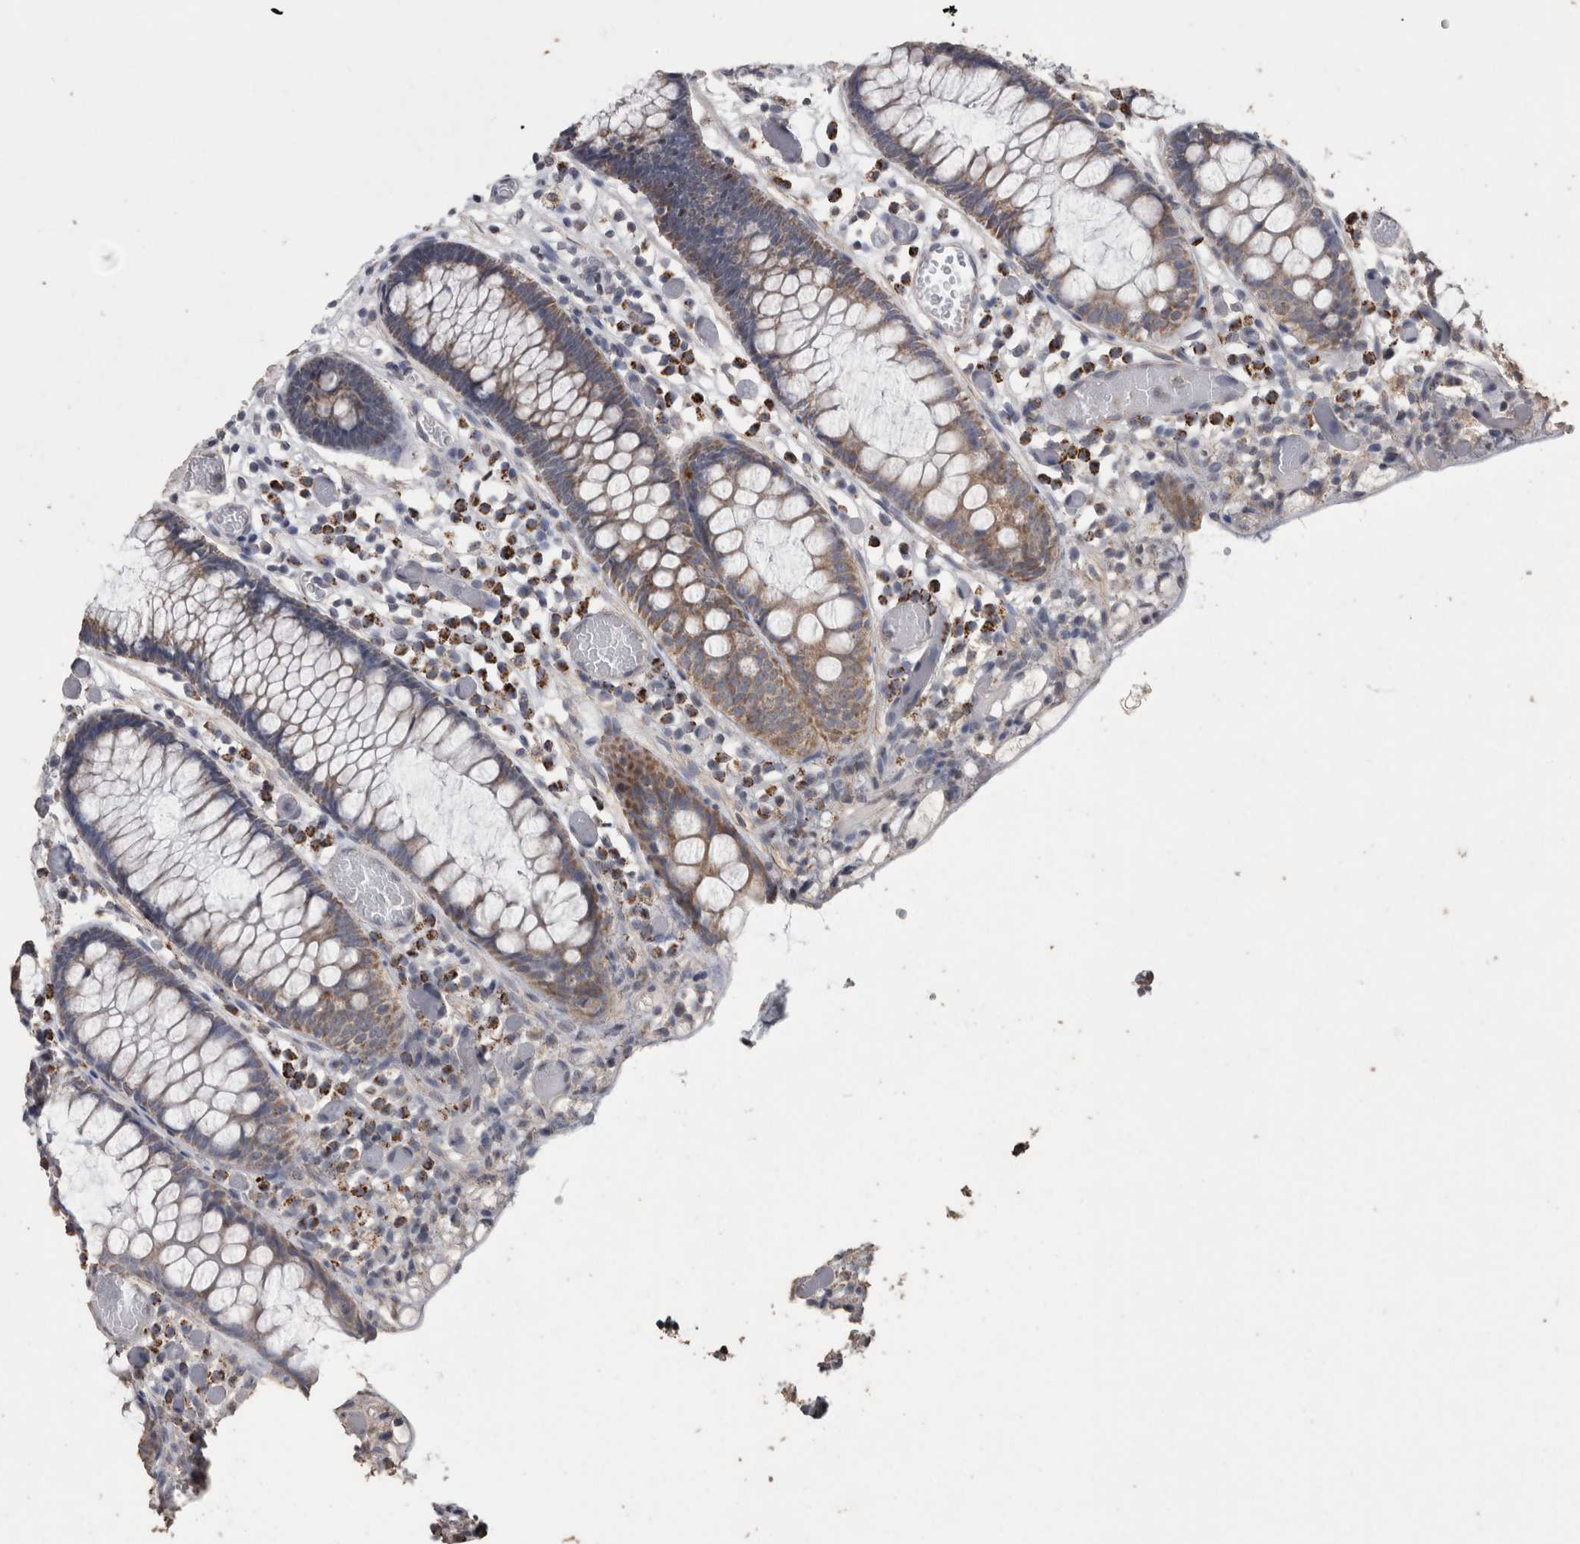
{"staining": {"intensity": "negative", "quantity": "none", "location": "none"}, "tissue": "colon", "cell_type": "Endothelial cells", "image_type": "normal", "snomed": [{"axis": "morphology", "description": "Normal tissue, NOS"}, {"axis": "topography", "description": "Colon"}], "caption": "This is an immunohistochemistry (IHC) micrograph of benign human colon. There is no positivity in endothelial cells.", "gene": "ACADM", "patient": {"sex": "male", "age": 14}}